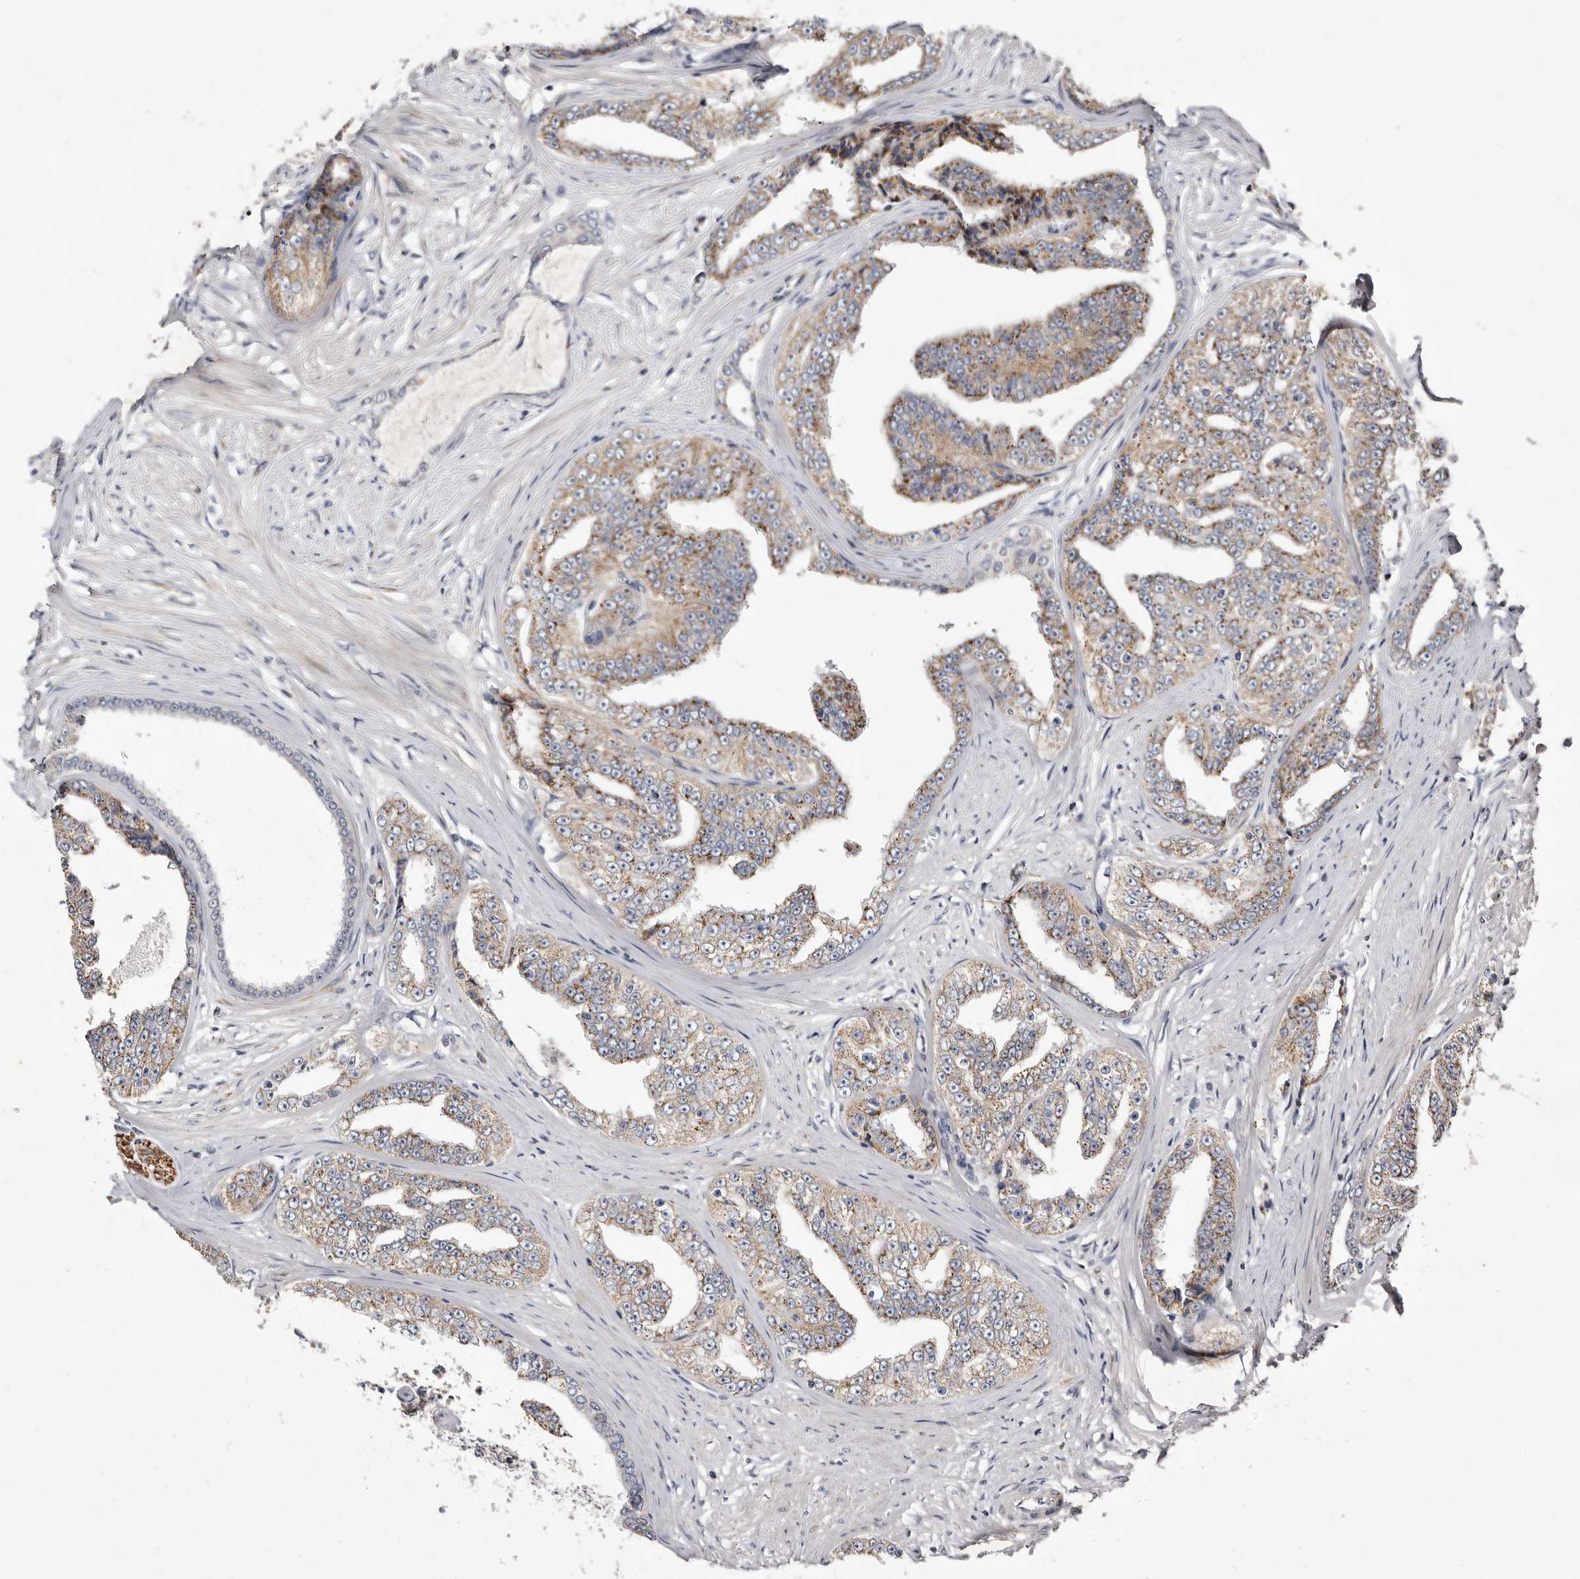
{"staining": {"intensity": "moderate", "quantity": "25%-75%", "location": "cytoplasmic/membranous"}, "tissue": "prostate cancer", "cell_type": "Tumor cells", "image_type": "cancer", "snomed": [{"axis": "morphology", "description": "Adenocarcinoma, High grade"}, {"axis": "topography", "description": "Prostate"}], "caption": "Immunohistochemical staining of human adenocarcinoma (high-grade) (prostate) displays medium levels of moderate cytoplasmic/membranous positivity in about 25%-75% of tumor cells.", "gene": "TIMM17B", "patient": {"sex": "male", "age": 71}}